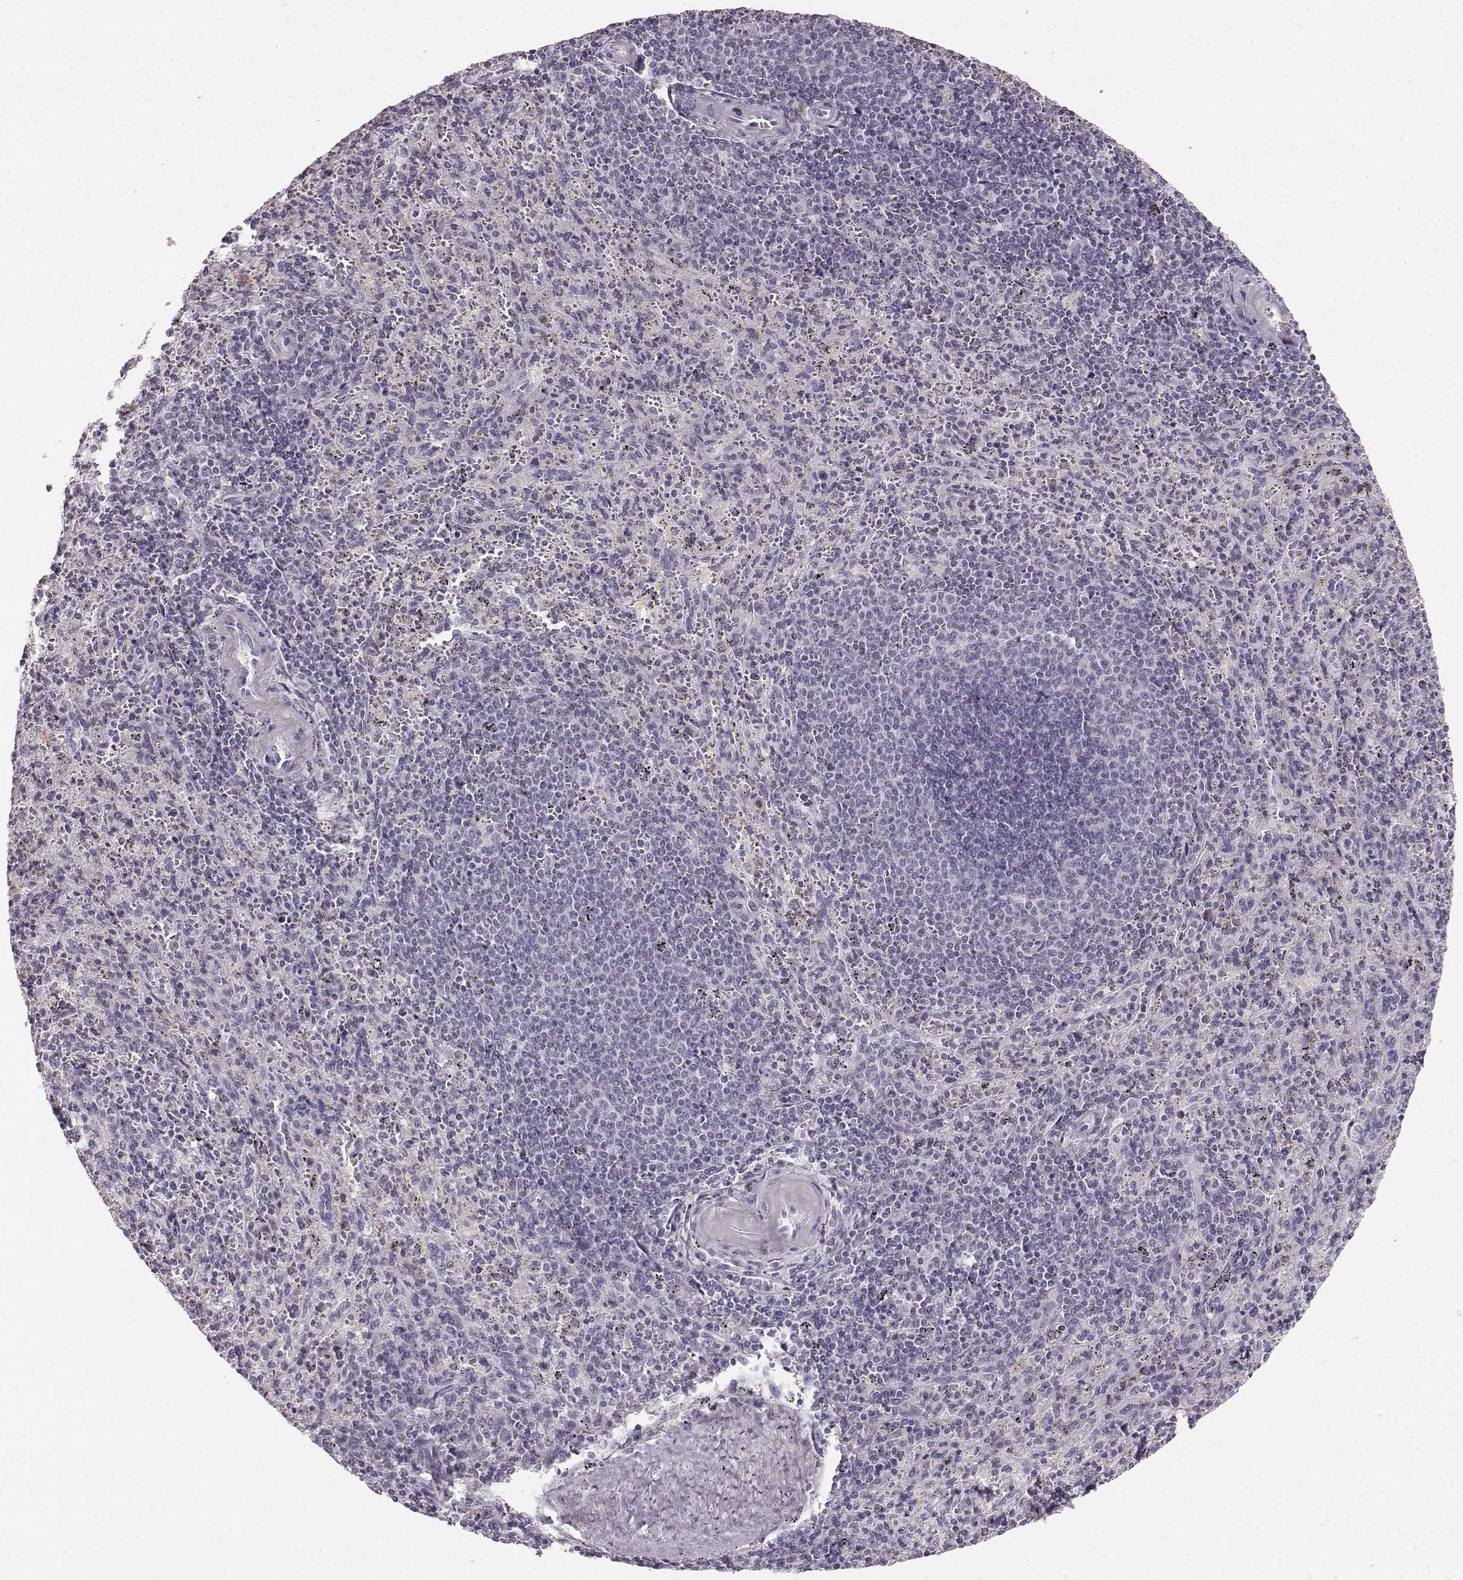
{"staining": {"intensity": "negative", "quantity": "none", "location": "none"}, "tissue": "spleen", "cell_type": "Cells in red pulp", "image_type": "normal", "snomed": [{"axis": "morphology", "description": "Normal tissue, NOS"}, {"axis": "topography", "description": "Spleen"}], "caption": "Immunohistochemical staining of unremarkable human spleen displays no significant positivity in cells in red pulp.", "gene": "KIAA0319", "patient": {"sex": "male", "age": 57}}